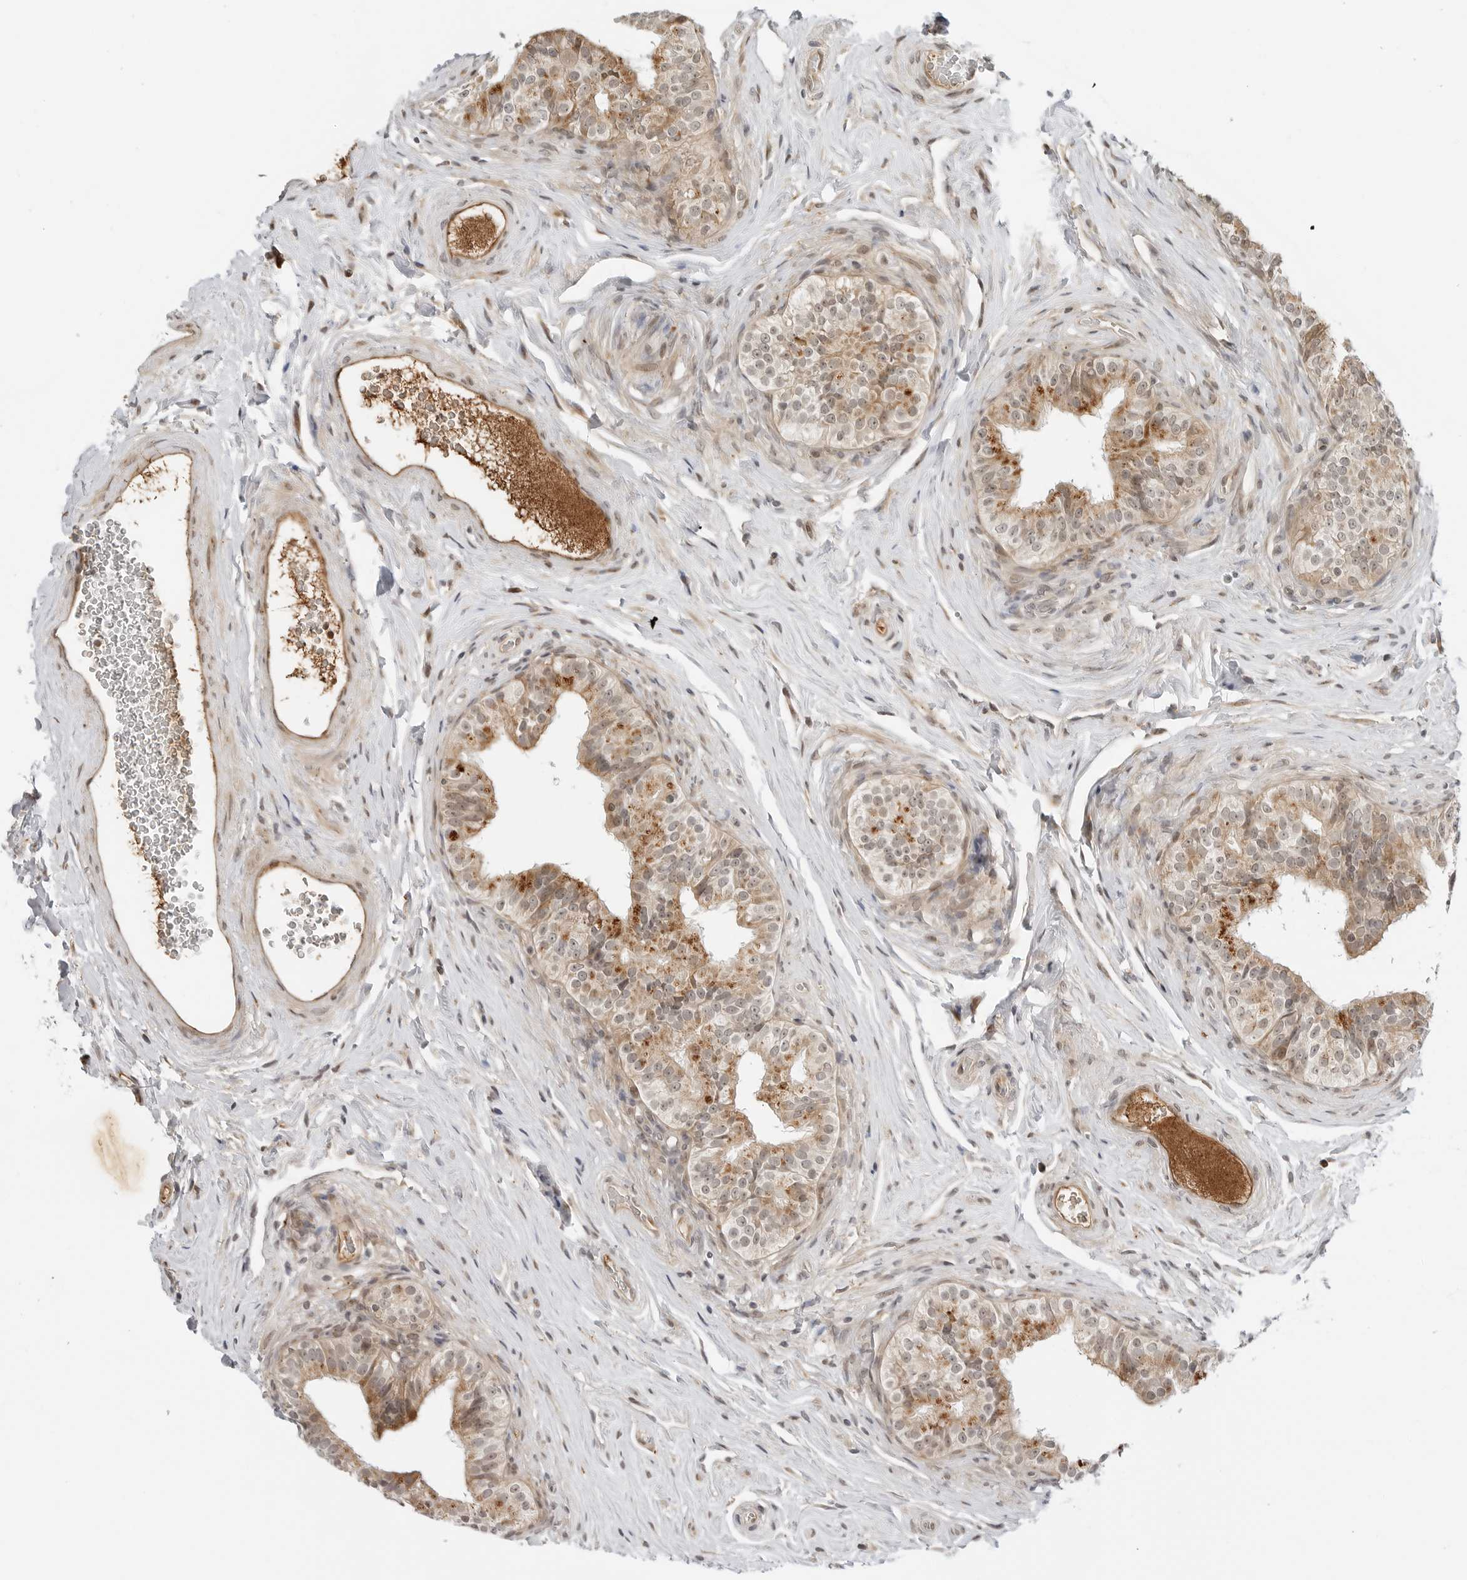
{"staining": {"intensity": "strong", "quantity": "25%-75%", "location": "cytoplasmic/membranous"}, "tissue": "epididymis", "cell_type": "Glandular cells", "image_type": "normal", "snomed": [{"axis": "morphology", "description": "Normal tissue, NOS"}, {"axis": "topography", "description": "Epididymis"}], "caption": "Epididymis stained with a brown dye demonstrates strong cytoplasmic/membranous positive expression in about 25%-75% of glandular cells.", "gene": "TIPRL", "patient": {"sex": "male", "age": 49}}